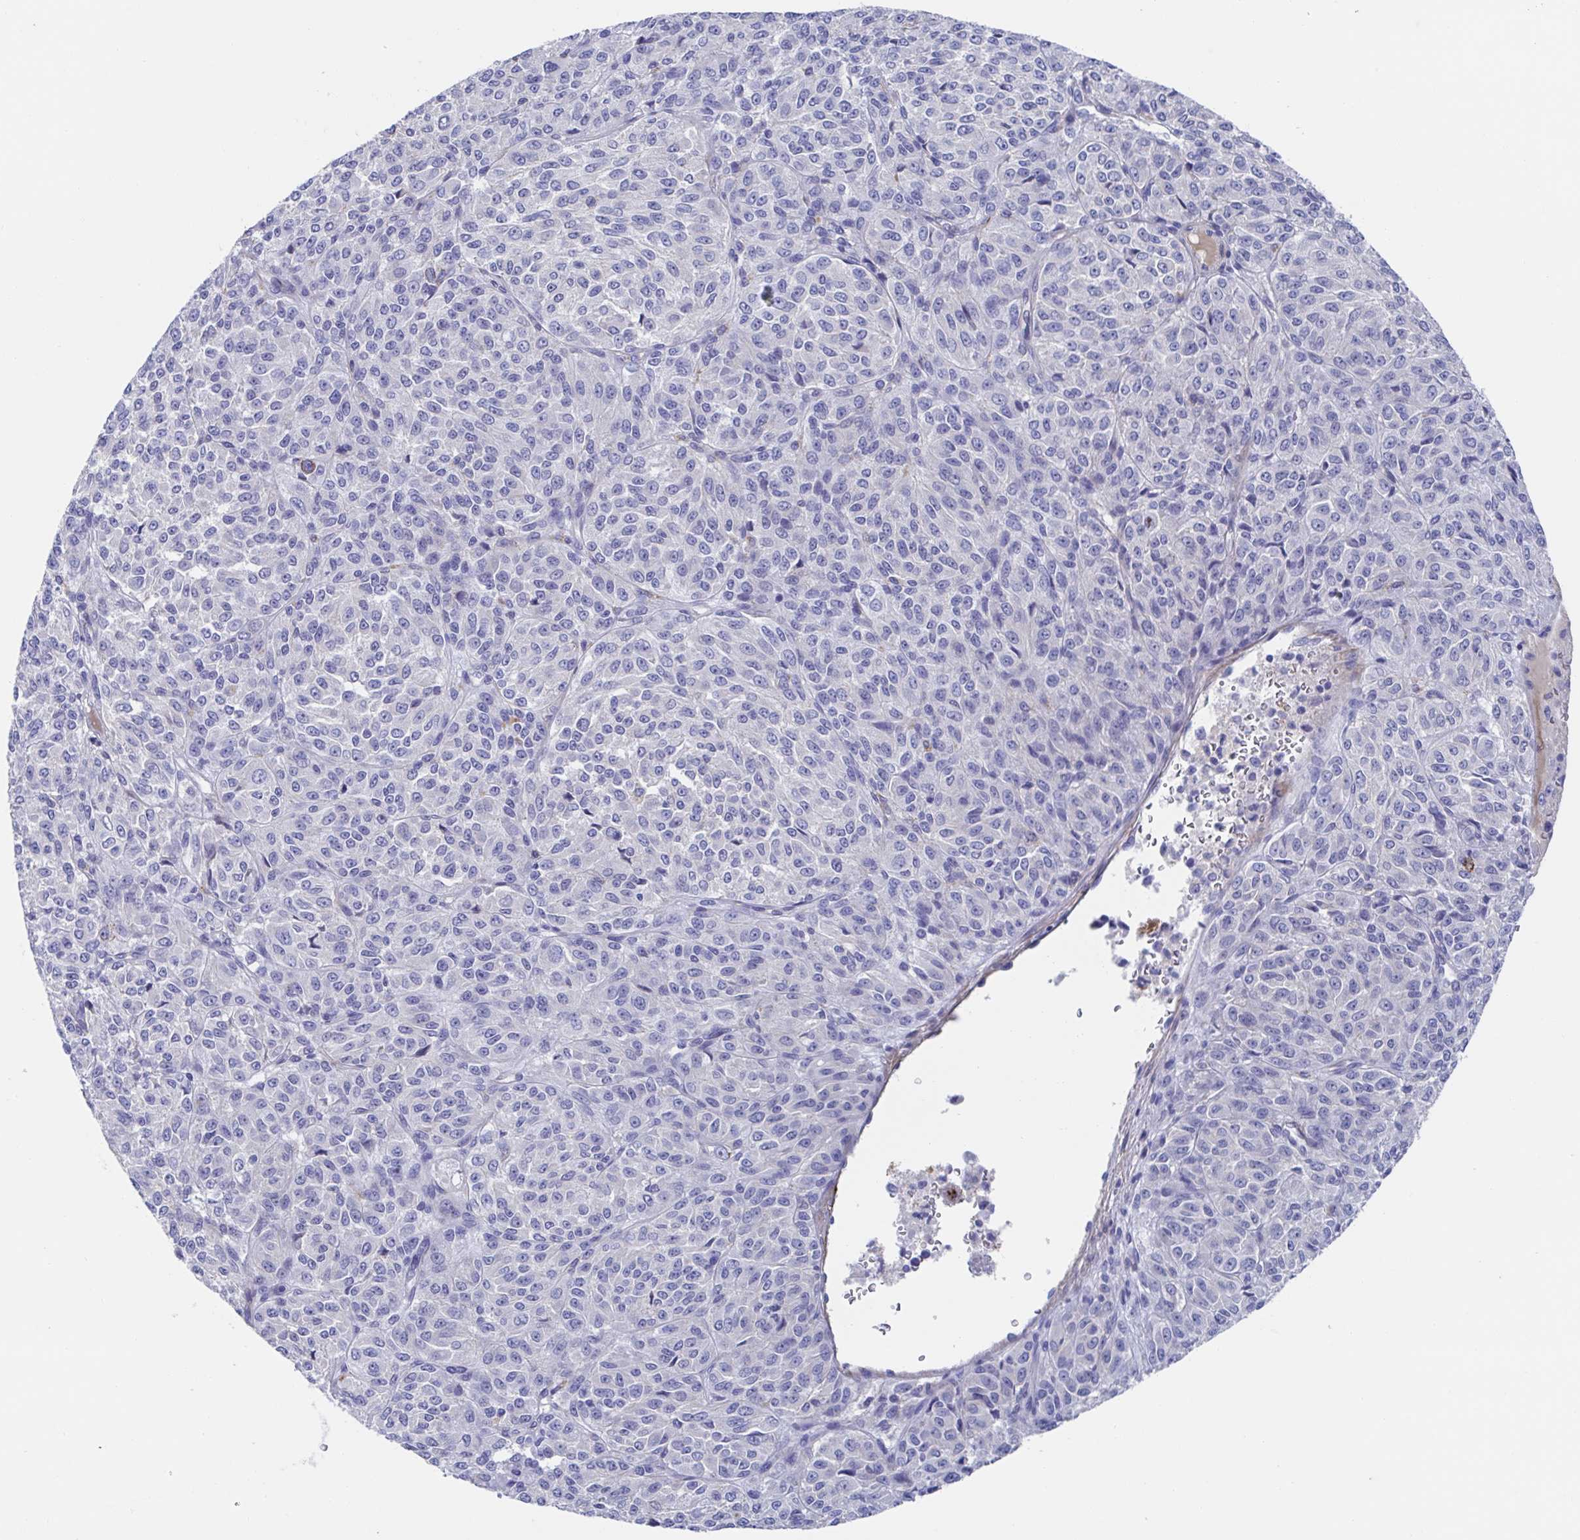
{"staining": {"intensity": "negative", "quantity": "none", "location": "none"}, "tissue": "melanoma", "cell_type": "Tumor cells", "image_type": "cancer", "snomed": [{"axis": "morphology", "description": "Malignant melanoma, Metastatic site"}, {"axis": "topography", "description": "Brain"}], "caption": "Tumor cells show no significant expression in malignant melanoma (metastatic site).", "gene": "CDH2", "patient": {"sex": "female", "age": 56}}